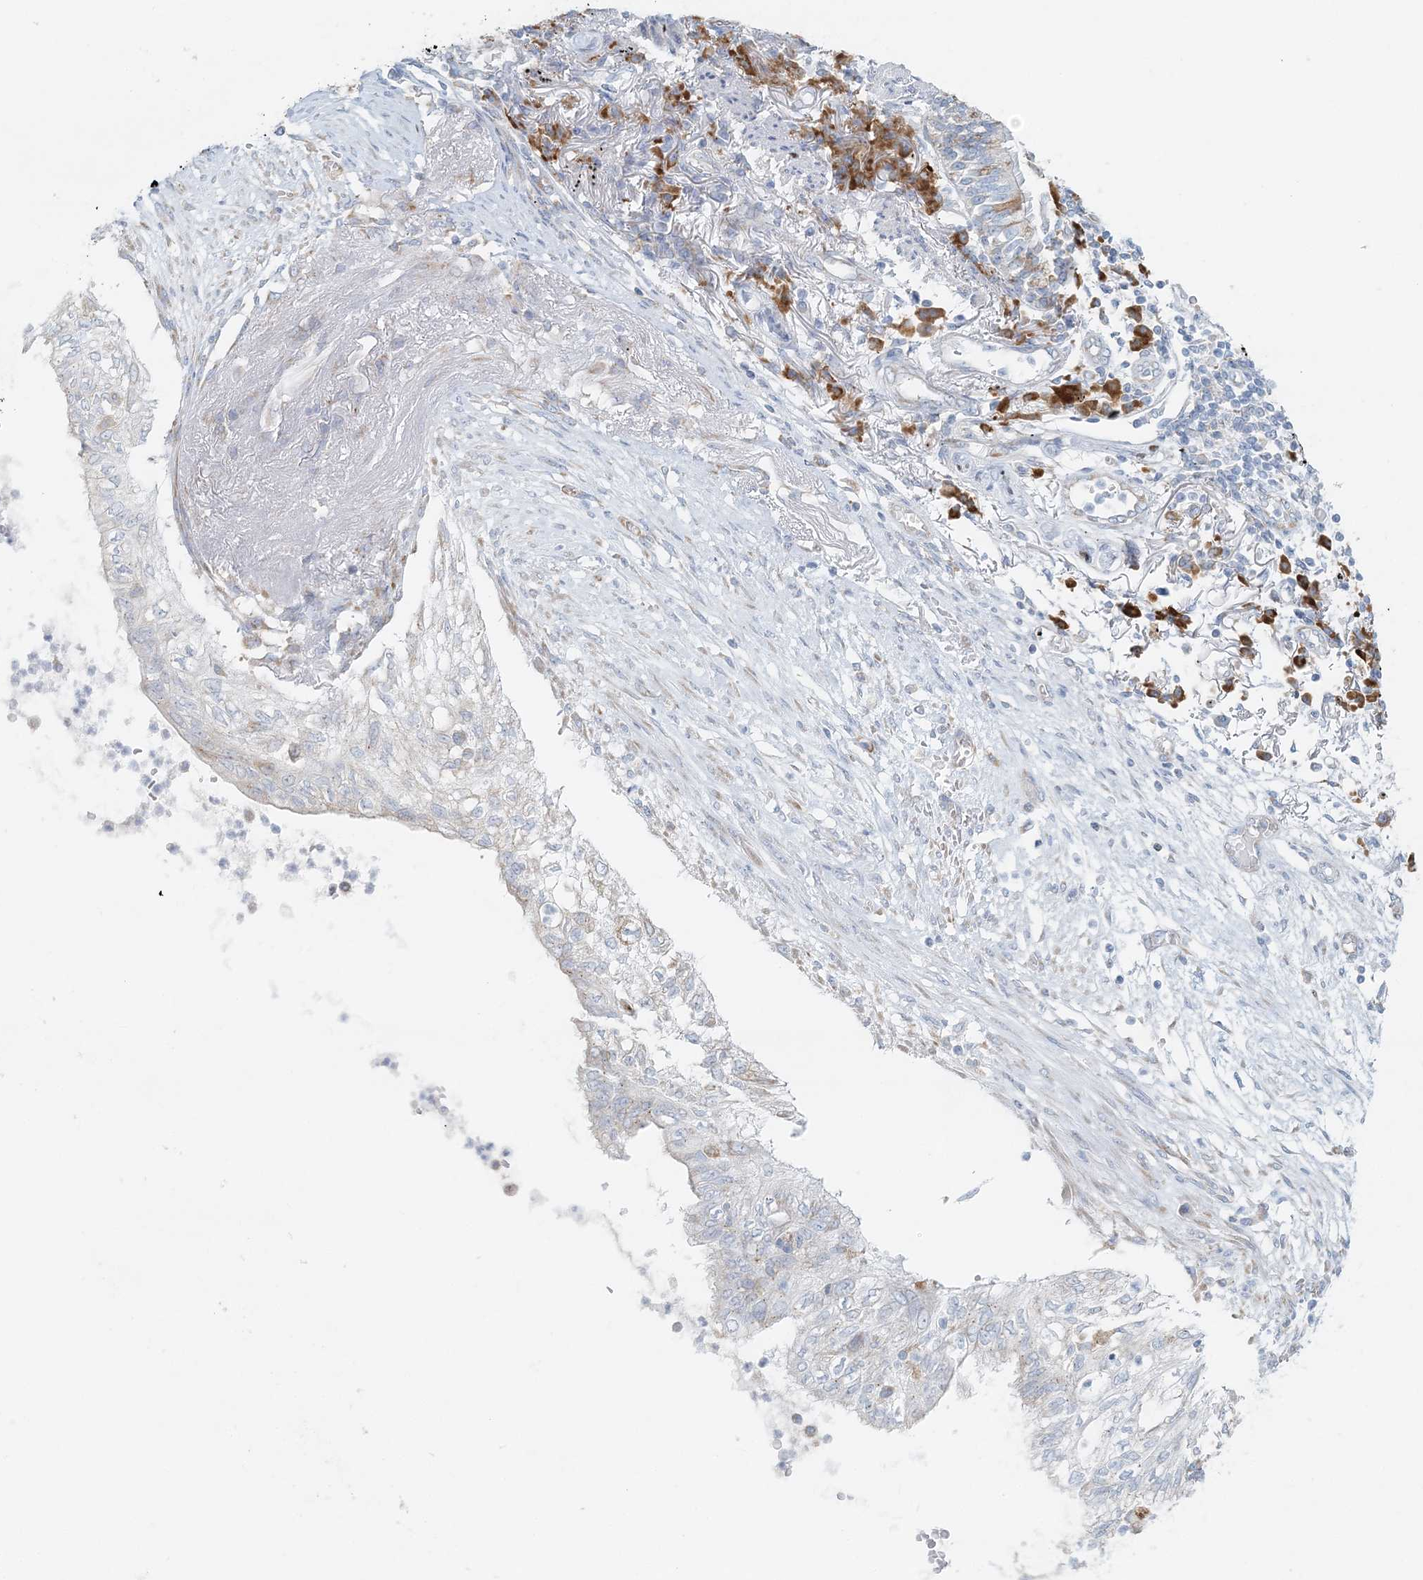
{"staining": {"intensity": "negative", "quantity": "none", "location": "none"}, "tissue": "lung cancer", "cell_type": "Tumor cells", "image_type": "cancer", "snomed": [{"axis": "morphology", "description": "Adenocarcinoma, NOS"}, {"axis": "topography", "description": "Lung"}], "caption": "Immunohistochemistry image of lung cancer (adenocarcinoma) stained for a protein (brown), which reveals no positivity in tumor cells.", "gene": "STK11IP", "patient": {"sex": "female", "age": 70}}